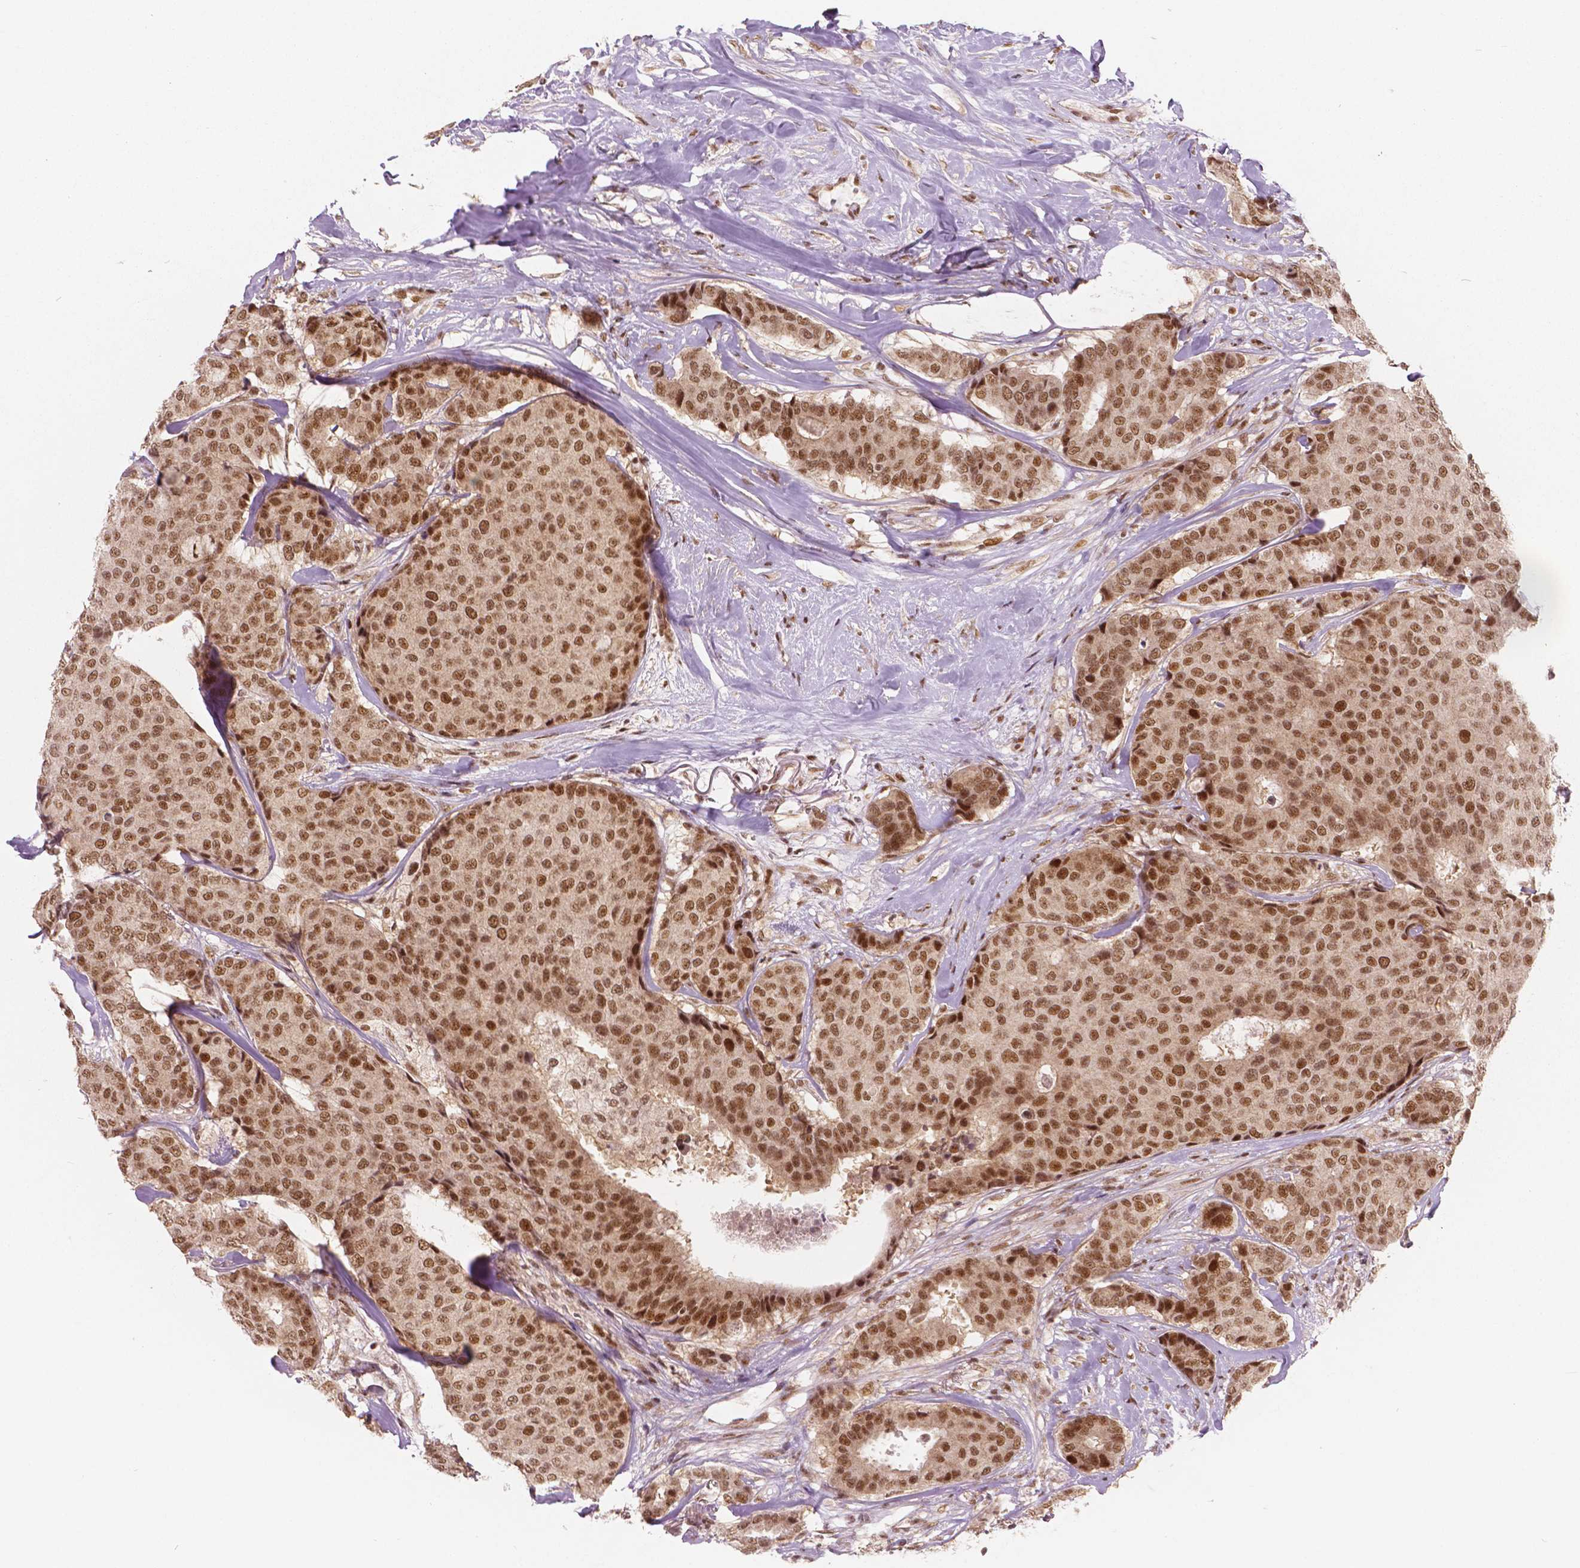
{"staining": {"intensity": "moderate", "quantity": ">75%", "location": "nuclear"}, "tissue": "breast cancer", "cell_type": "Tumor cells", "image_type": "cancer", "snomed": [{"axis": "morphology", "description": "Duct carcinoma"}, {"axis": "topography", "description": "Breast"}], "caption": "Brown immunohistochemical staining in human breast infiltrating ductal carcinoma demonstrates moderate nuclear expression in about >75% of tumor cells.", "gene": "NSD2", "patient": {"sex": "female", "age": 75}}